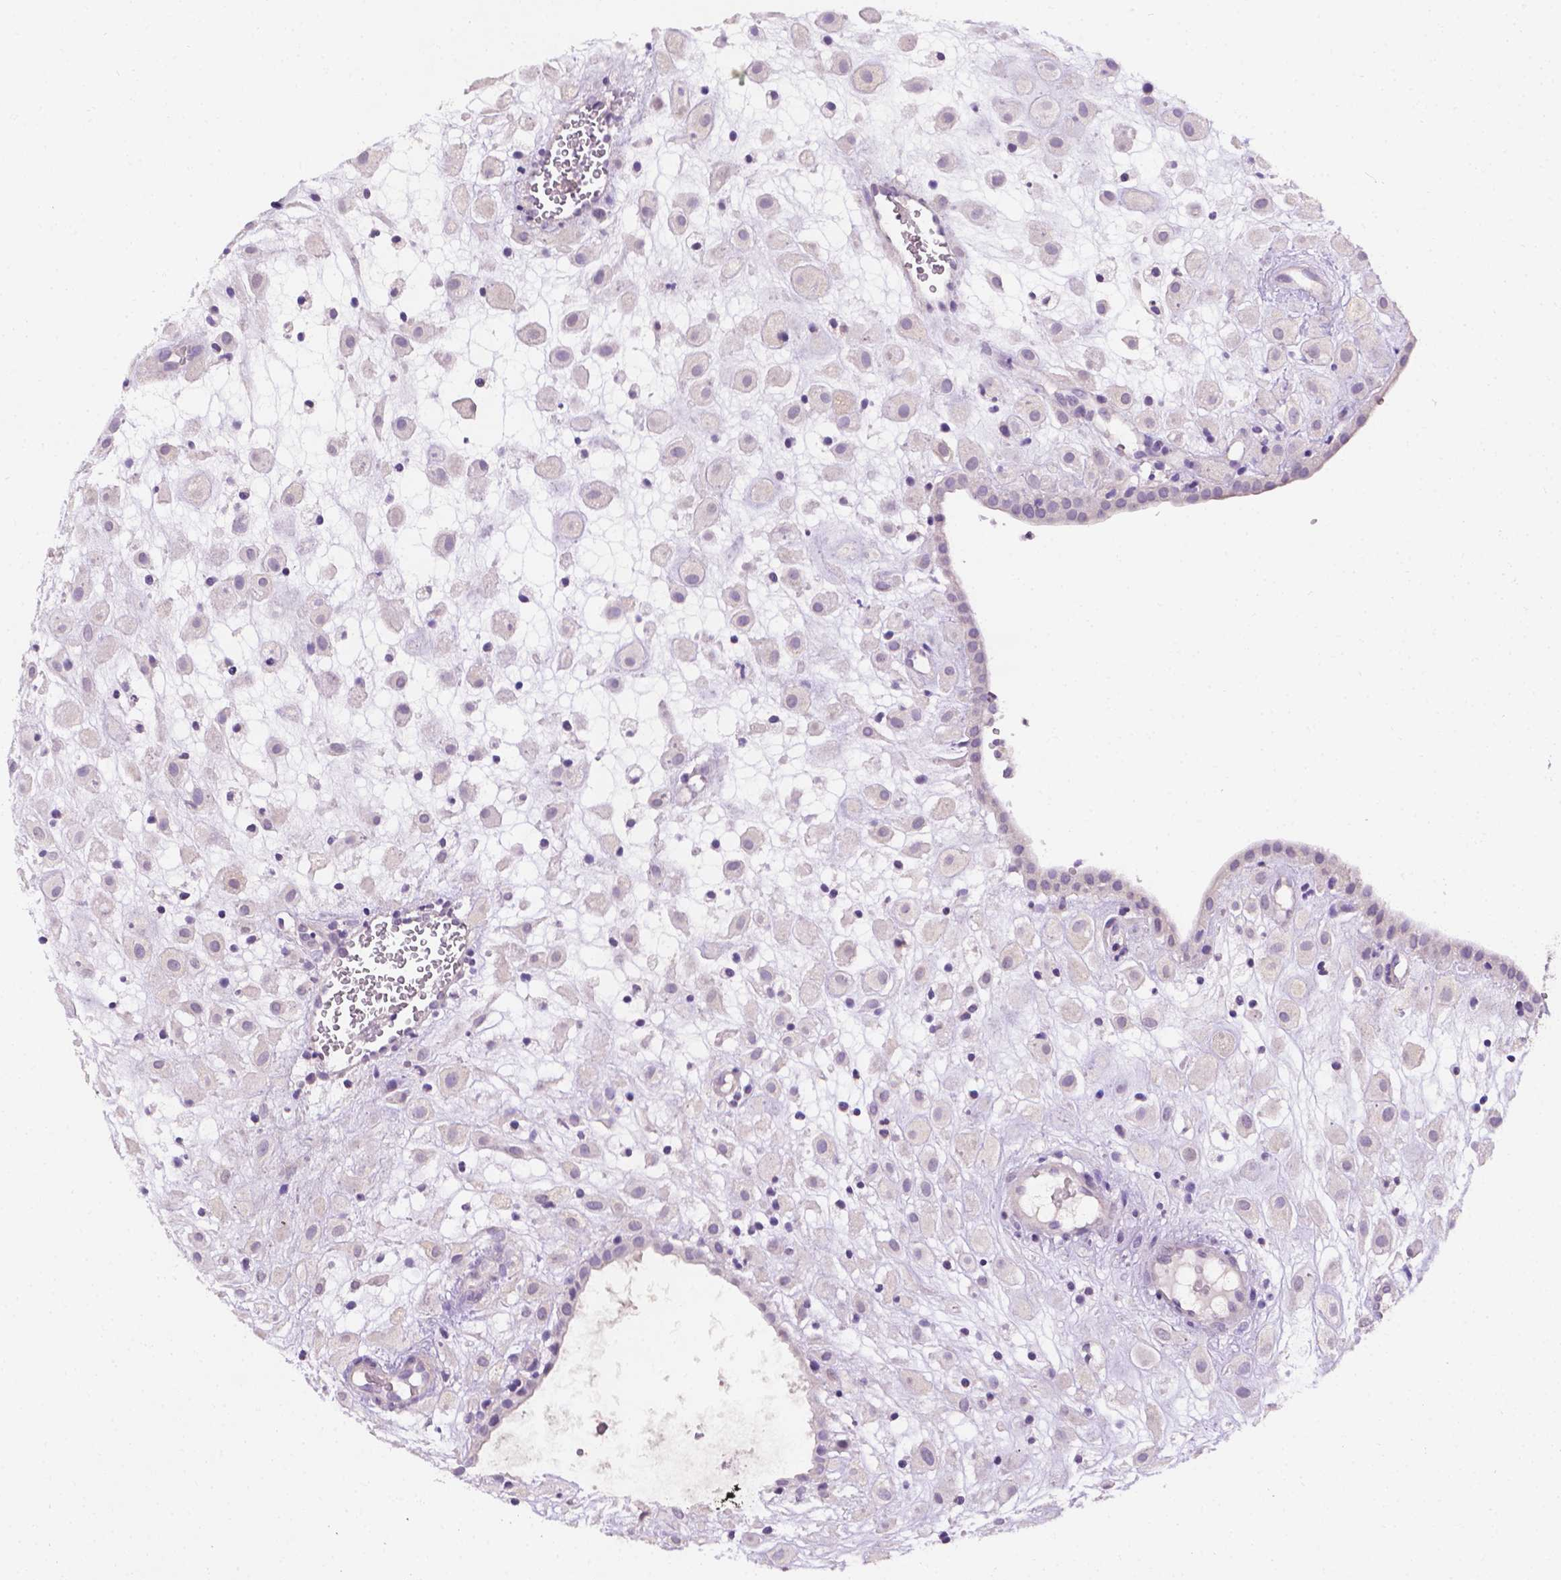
{"staining": {"intensity": "negative", "quantity": "none", "location": "none"}, "tissue": "placenta", "cell_type": "Decidual cells", "image_type": "normal", "snomed": [{"axis": "morphology", "description": "Normal tissue, NOS"}, {"axis": "topography", "description": "Placenta"}], "caption": "Image shows no protein positivity in decidual cells of normal placenta. Brightfield microscopy of IHC stained with DAB (brown) and hematoxylin (blue), captured at high magnification.", "gene": "FASN", "patient": {"sex": "female", "age": 24}}